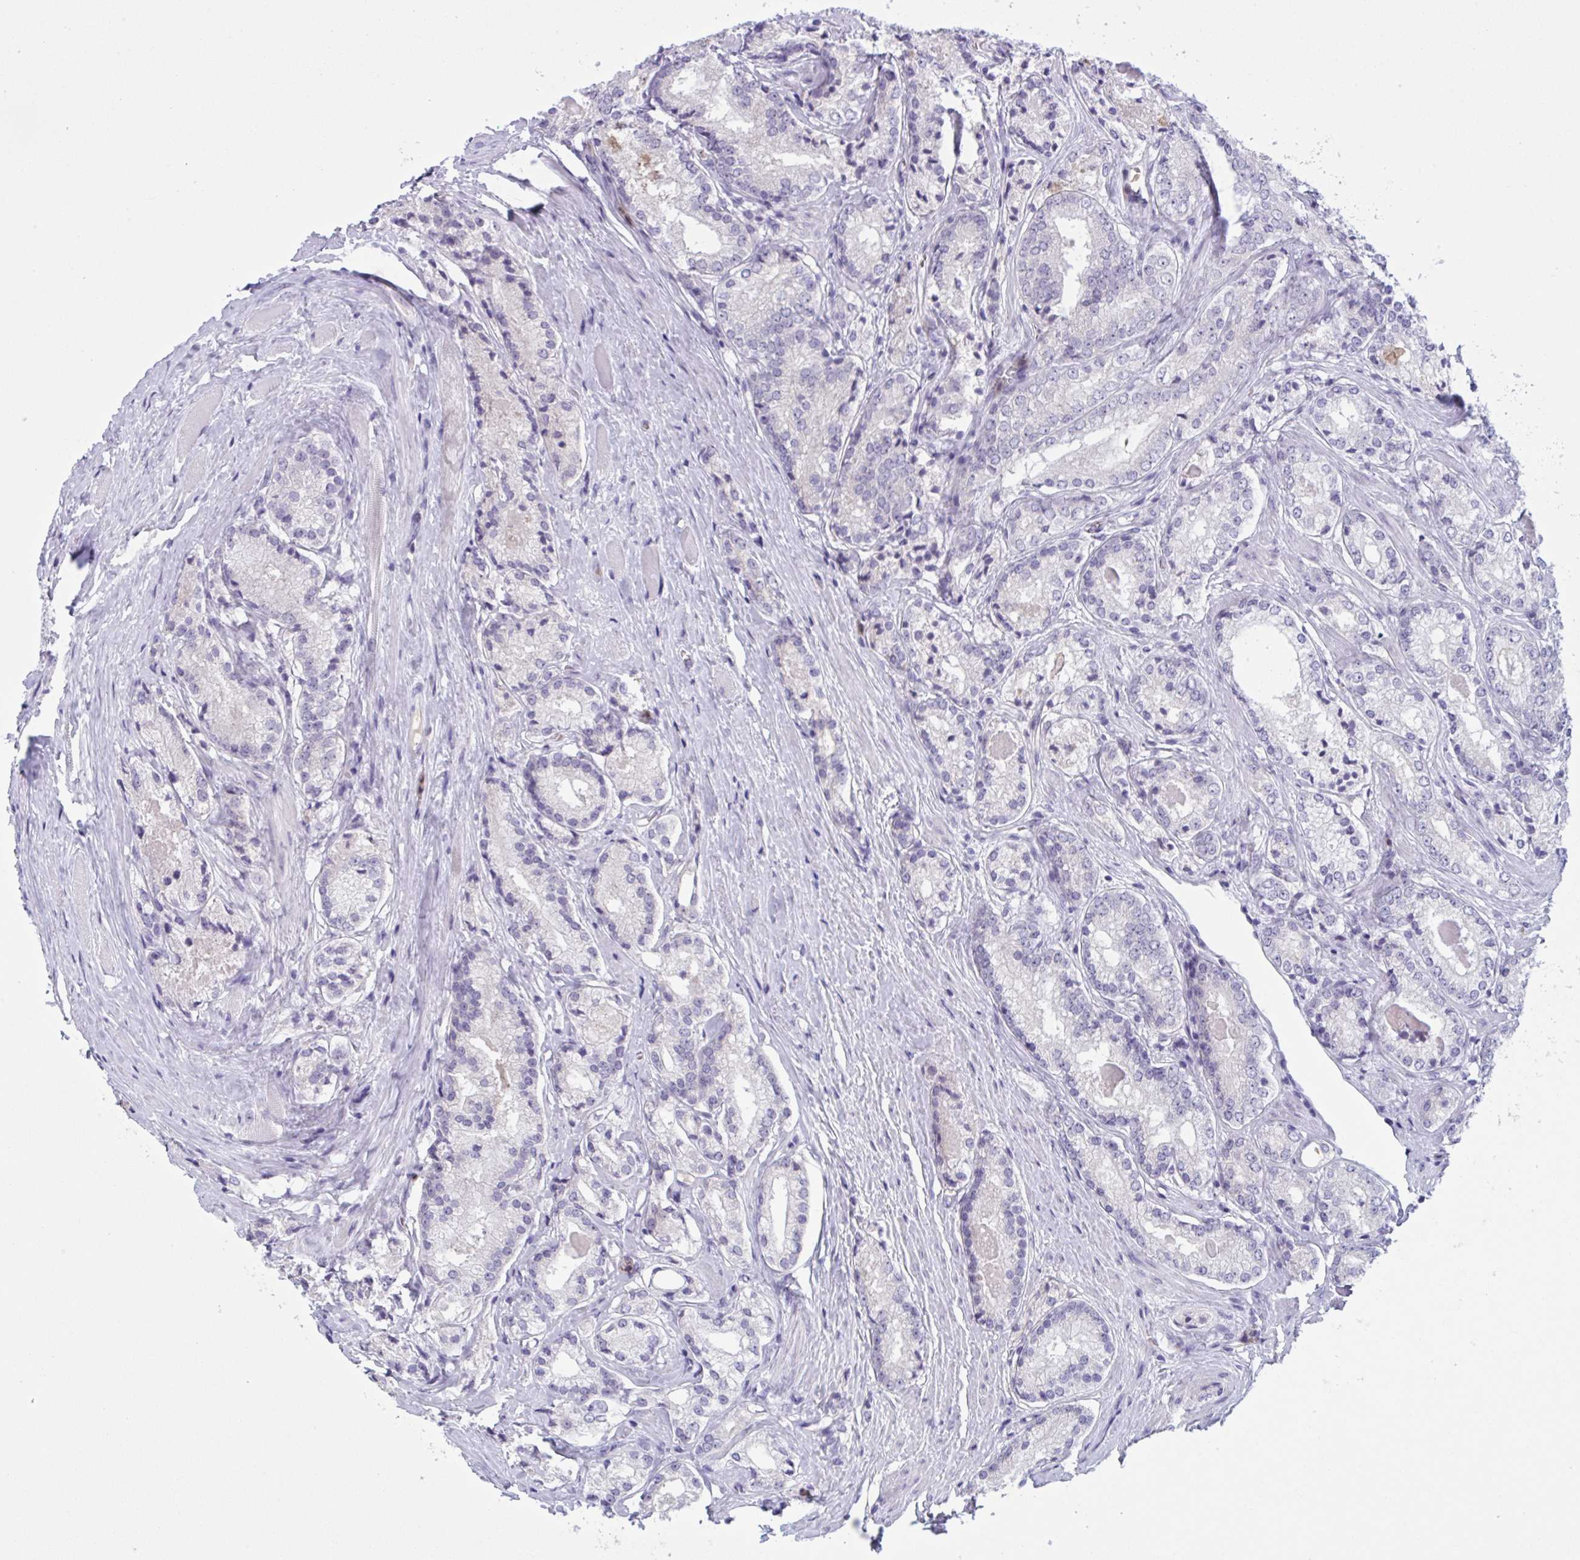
{"staining": {"intensity": "negative", "quantity": "none", "location": "none"}, "tissue": "prostate cancer", "cell_type": "Tumor cells", "image_type": "cancer", "snomed": [{"axis": "morphology", "description": "Adenocarcinoma, NOS"}, {"axis": "morphology", "description": "Adenocarcinoma, Low grade"}, {"axis": "topography", "description": "Prostate"}], "caption": "This is a micrograph of immunohistochemistry staining of prostate low-grade adenocarcinoma, which shows no staining in tumor cells. The staining is performed using DAB brown chromogen with nuclei counter-stained in using hematoxylin.", "gene": "WNT9B", "patient": {"sex": "male", "age": 68}}